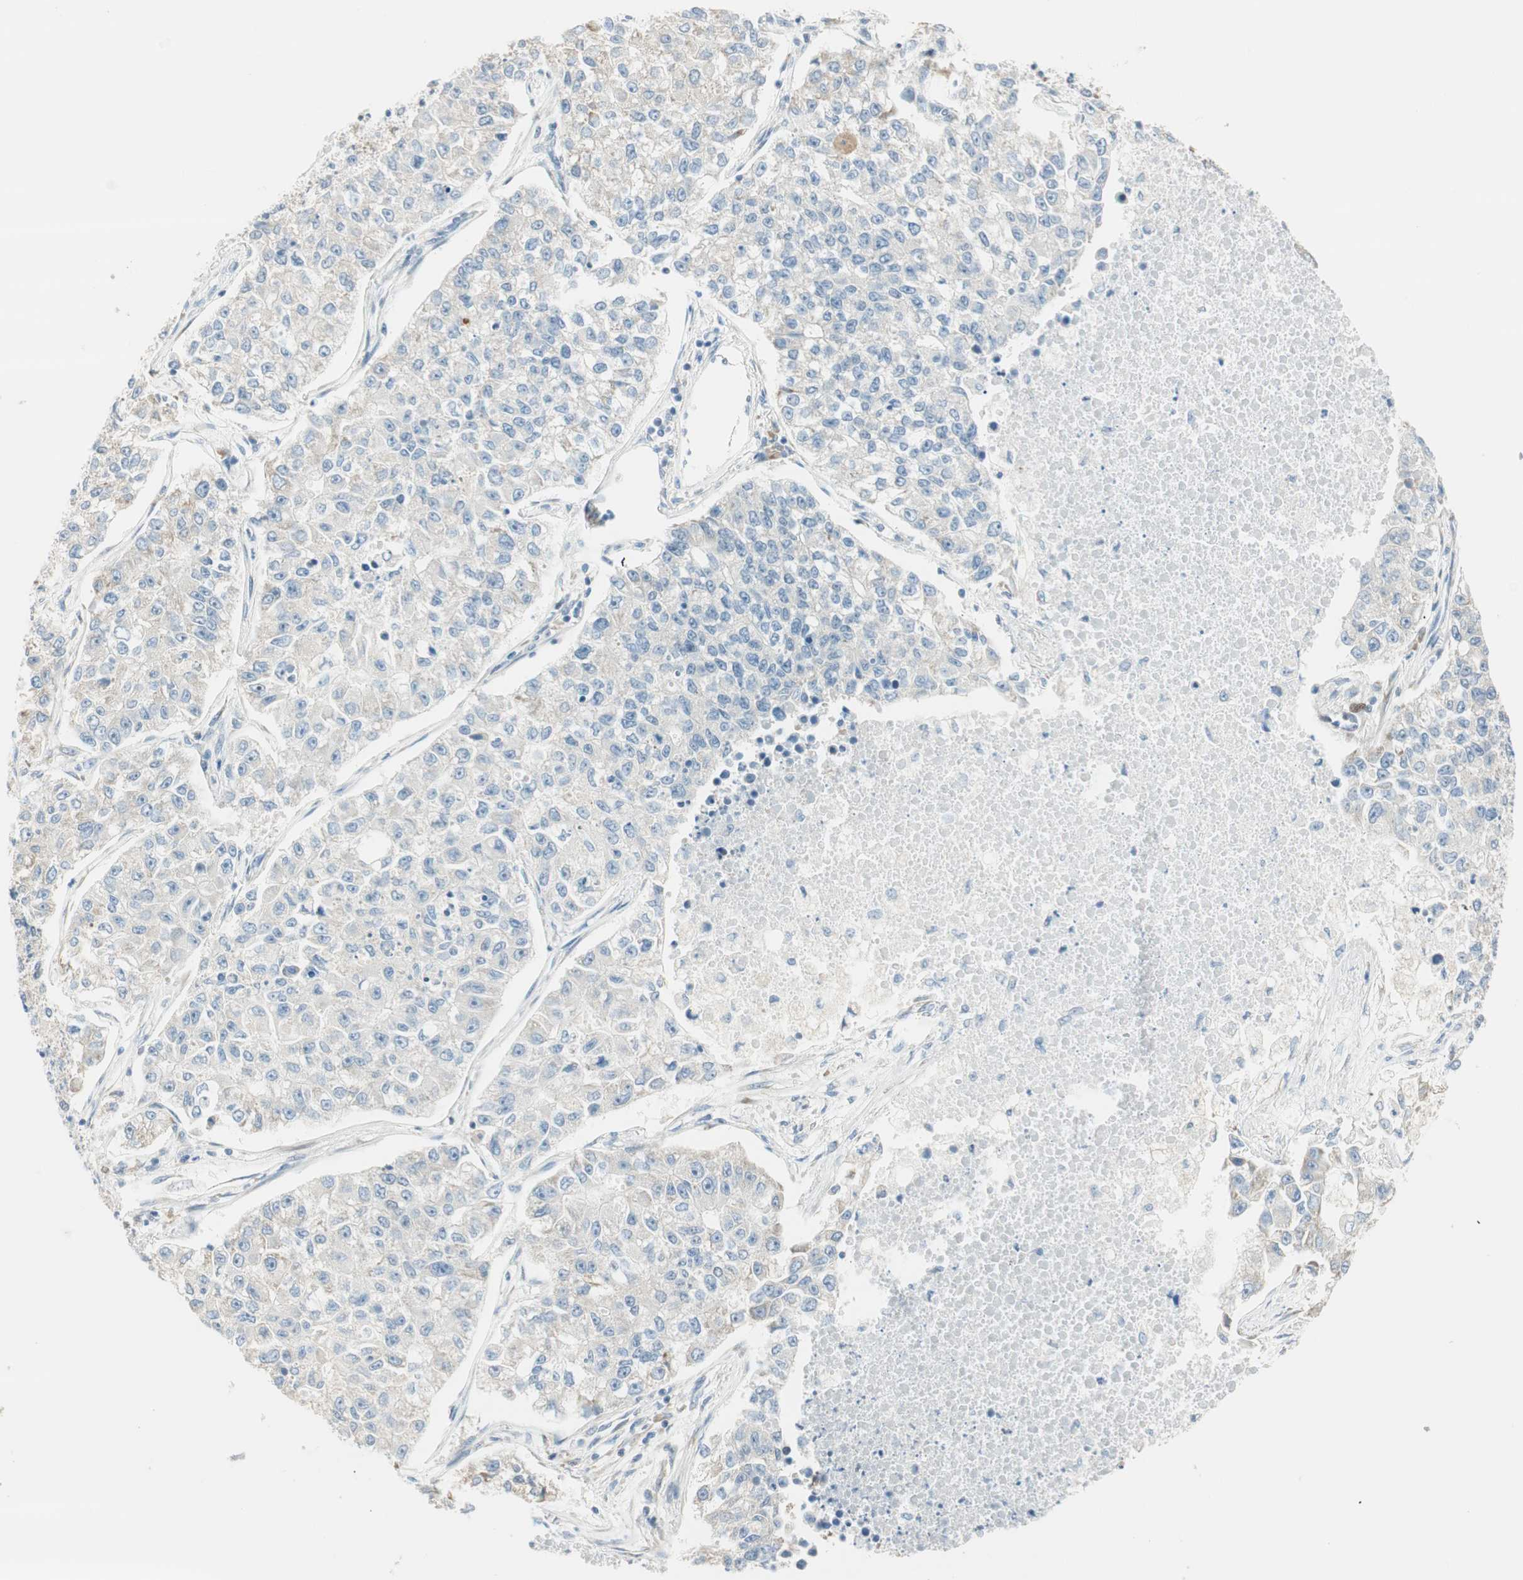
{"staining": {"intensity": "negative", "quantity": "none", "location": "none"}, "tissue": "lung cancer", "cell_type": "Tumor cells", "image_type": "cancer", "snomed": [{"axis": "morphology", "description": "Adenocarcinoma, NOS"}, {"axis": "topography", "description": "Lung"}], "caption": "This is a photomicrograph of immunohistochemistry staining of lung adenocarcinoma, which shows no staining in tumor cells. (DAB (3,3'-diaminobenzidine) IHC, high magnification).", "gene": "MSX2", "patient": {"sex": "male", "age": 49}}